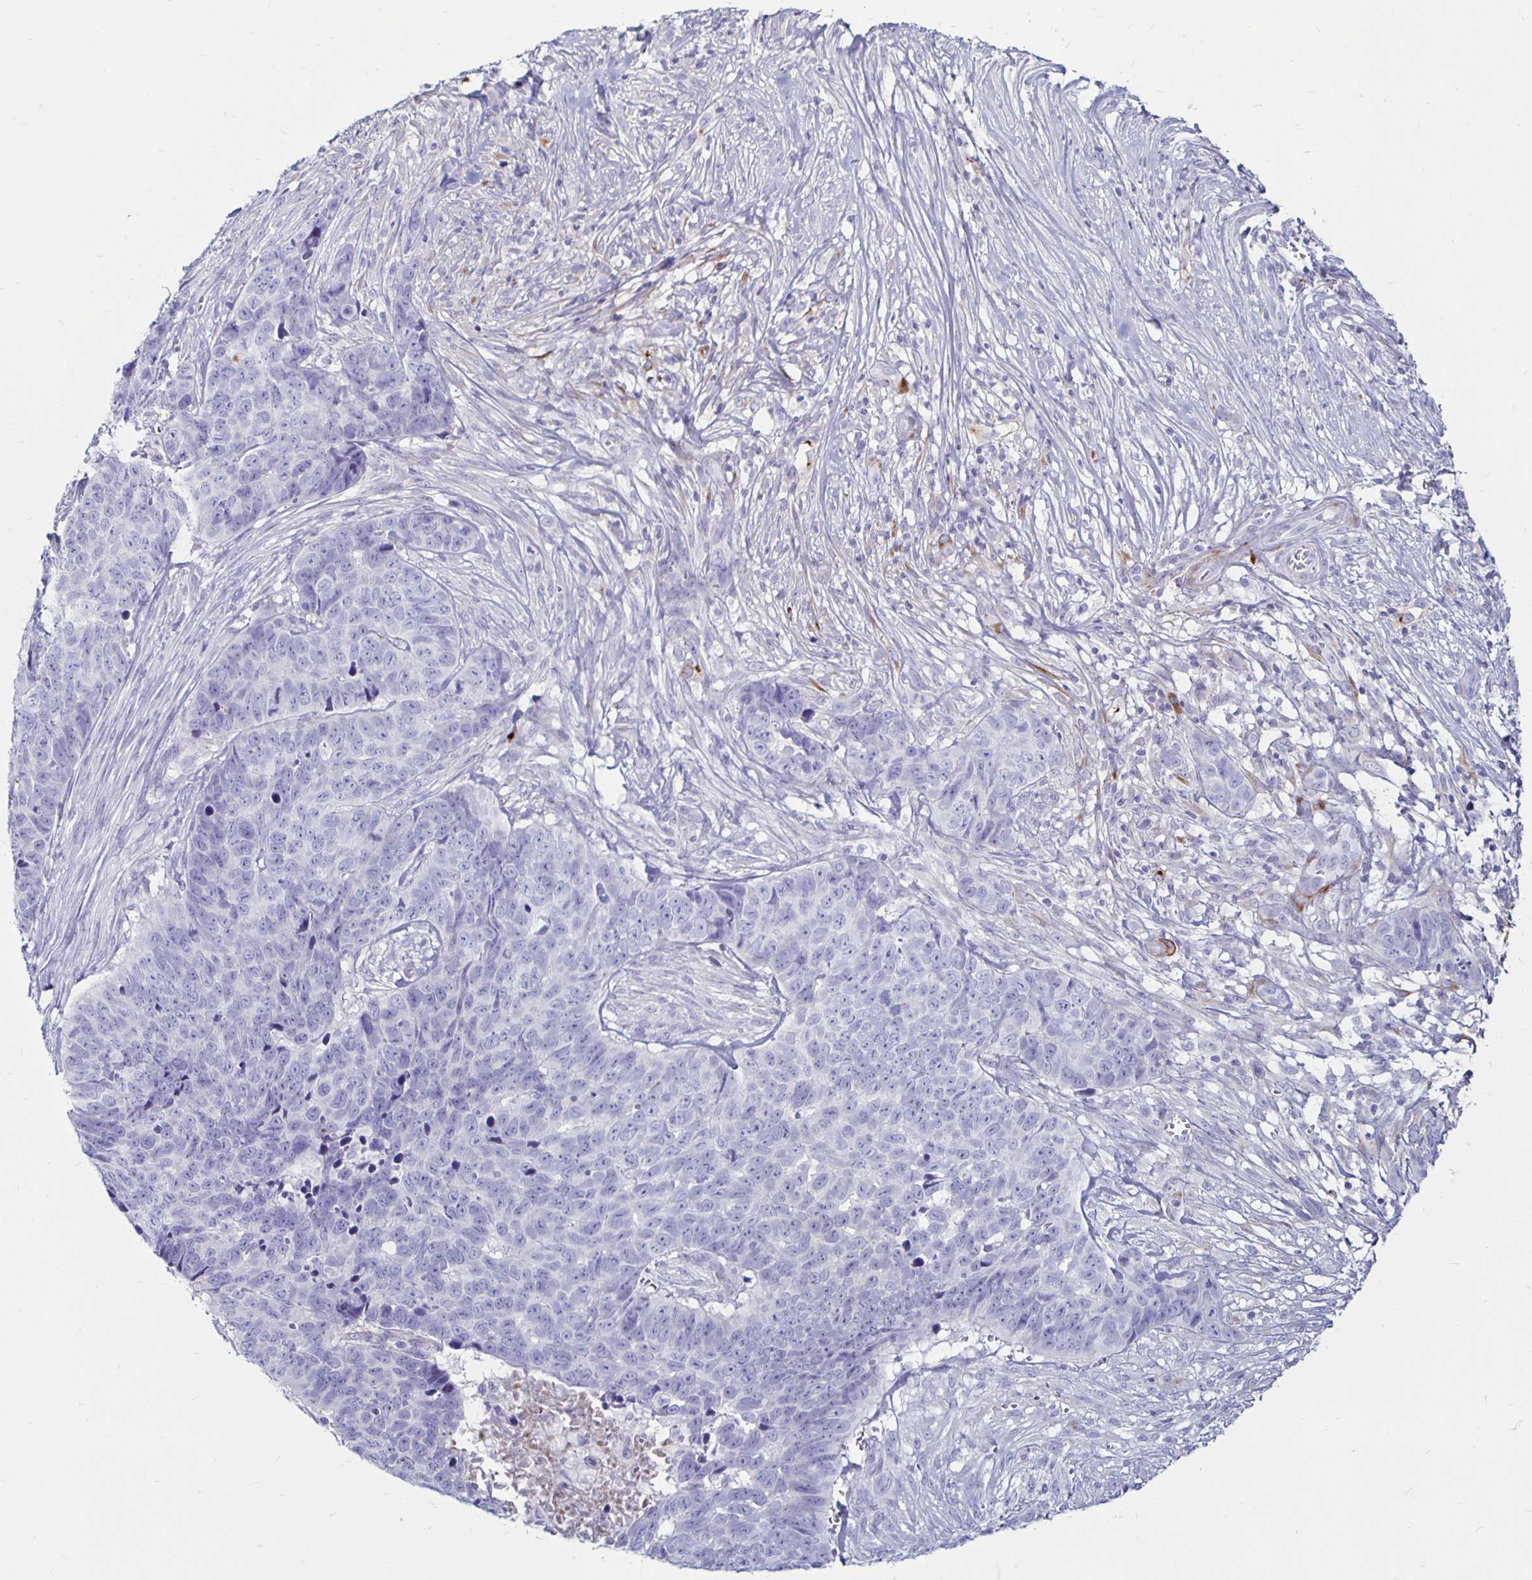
{"staining": {"intensity": "negative", "quantity": "none", "location": "none"}, "tissue": "skin cancer", "cell_type": "Tumor cells", "image_type": "cancer", "snomed": [{"axis": "morphology", "description": "Basal cell carcinoma"}, {"axis": "topography", "description": "Skin"}], "caption": "Immunohistochemistry (IHC) image of neoplastic tissue: human skin cancer (basal cell carcinoma) stained with DAB (3,3'-diaminobenzidine) exhibits no significant protein positivity in tumor cells.", "gene": "TIMP1", "patient": {"sex": "female", "age": 82}}